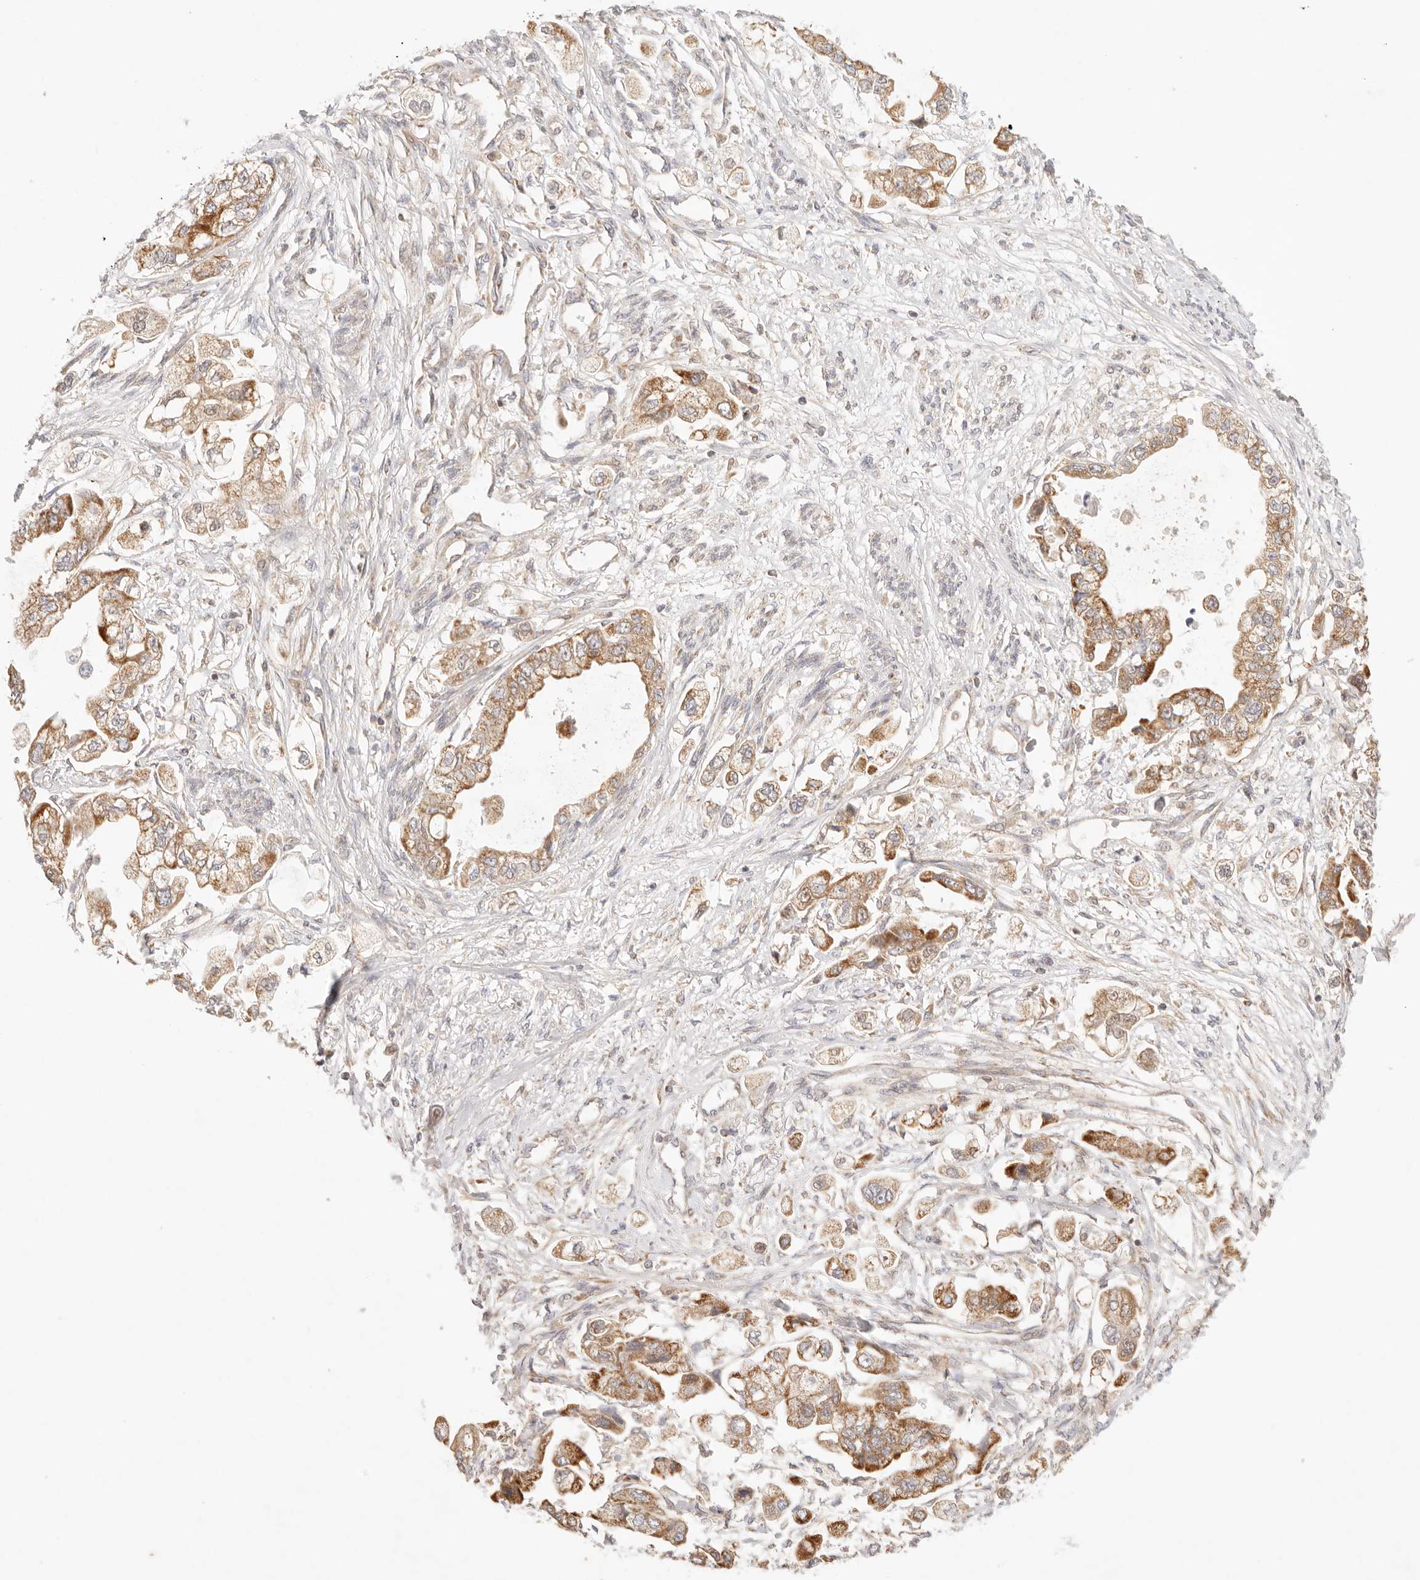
{"staining": {"intensity": "moderate", "quantity": ">75%", "location": "cytoplasmic/membranous"}, "tissue": "stomach cancer", "cell_type": "Tumor cells", "image_type": "cancer", "snomed": [{"axis": "morphology", "description": "Adenocarcinoma, NOS"}, {"axis": "topography", "description": "Stomach"}], "caption": "Human stomach adenocarcinoma stained with a brown dye reveals moderate cytoplasmic/membranous positive expression in approximately >75% of tumor cells.", "gene": "COA6", "patient": {"sex": "male", "age": 62}}